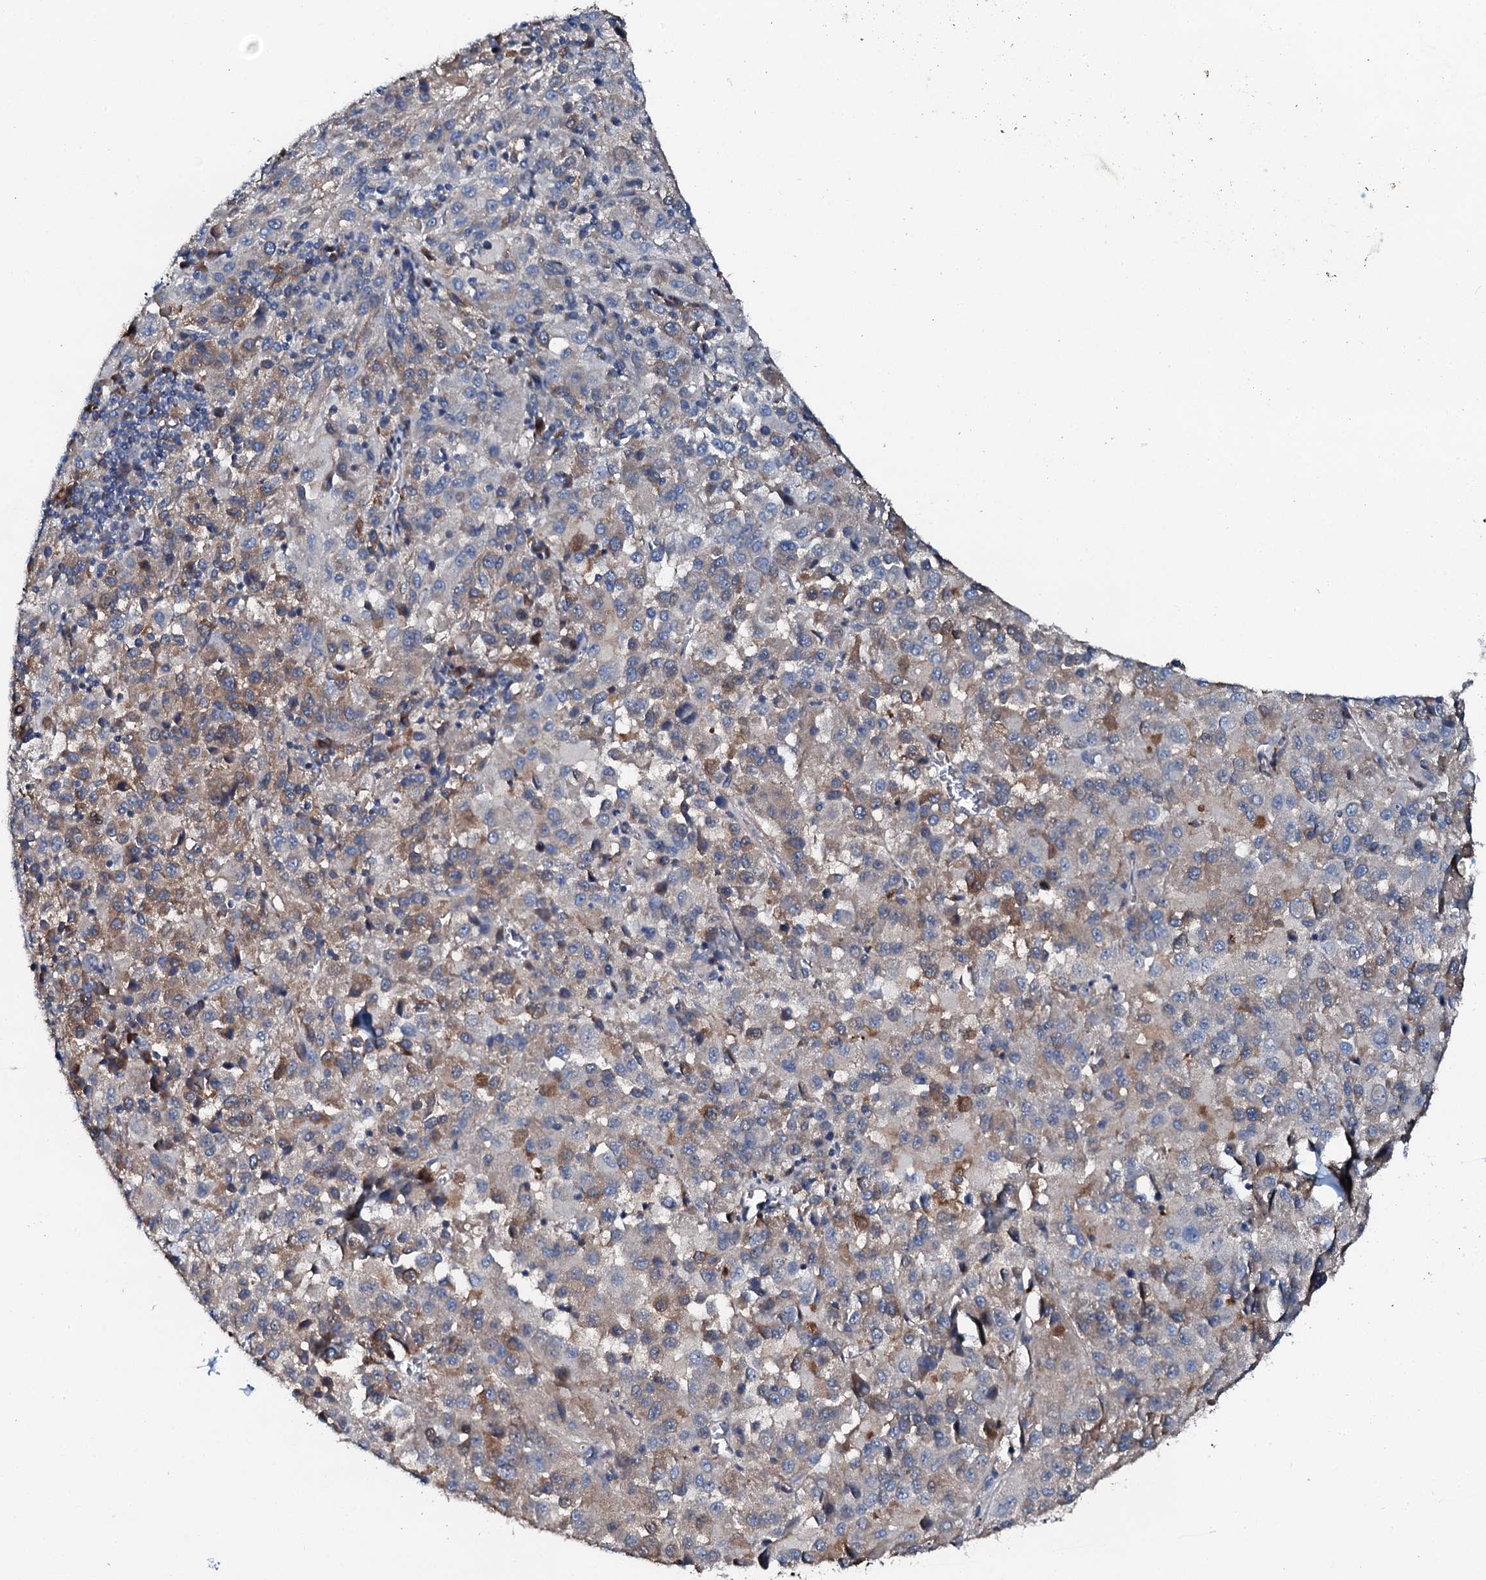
{"staining": {"intensity": "moderate", "quantity": "25%-75%", "location": "cytoplasmic/membranous"}, "tissue": "melanoma", "cell_type": "Tumor cells", "image_type": "cancer", "snomed": [{"axis": "morphology", "description": "Malignant melanoma, Metastatic site"}, {"axis": "topography", "description": "Lung"}], "caption": "IHC staining of malignant melanoma (metastatic site), which shows medium levels of moderate cytoplasmic/membranous staining in approximately 25%-75% of tumor cells indicating moderate cytoplasmic/membranous protein expression. The staining was performed using DAB (3,3'-diaminobenzidine) (brown) for protein detection and nuclei were counterstained in hematoxylin (blue).", "gene": "GFOD2", "patient": {"sex": "male", "age": 64}}